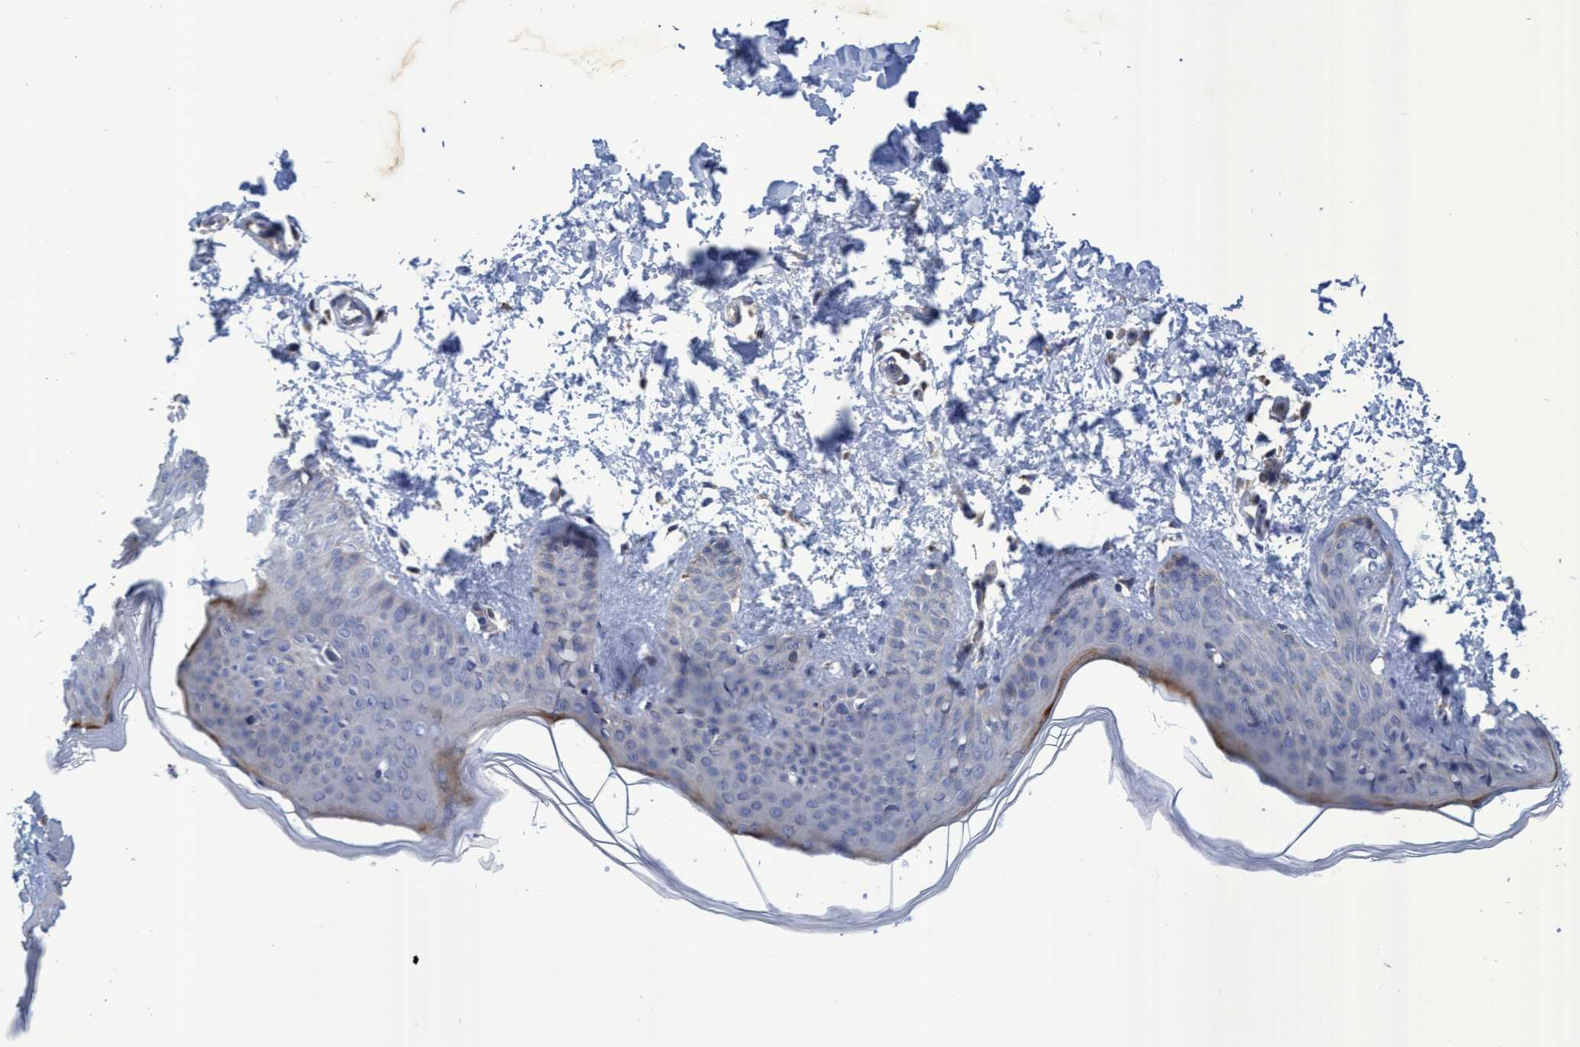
{"staining": {"intensity": "weak", "quantity": ">75%", "location": "cytoplasmic/membranous"}, "tissue": "skin", "cell_type": "Fibroblasts", "image_type": "normal", "snomed": [{"axis": "morphology", "description": "Normal tissue, NOS"}, {"axis": "topography", "description": "Skin"}], "caption": "This image exhibits normal skin stained with immunohistochemistry (IHC) to label a protein in brown. The cytoplasmic/membranous of fibroblasts show weak positivity for the protein. Nuclei are counter-stained blue.", "gene": "NAT16", "patient": {"sex": "female", "age": 17}}